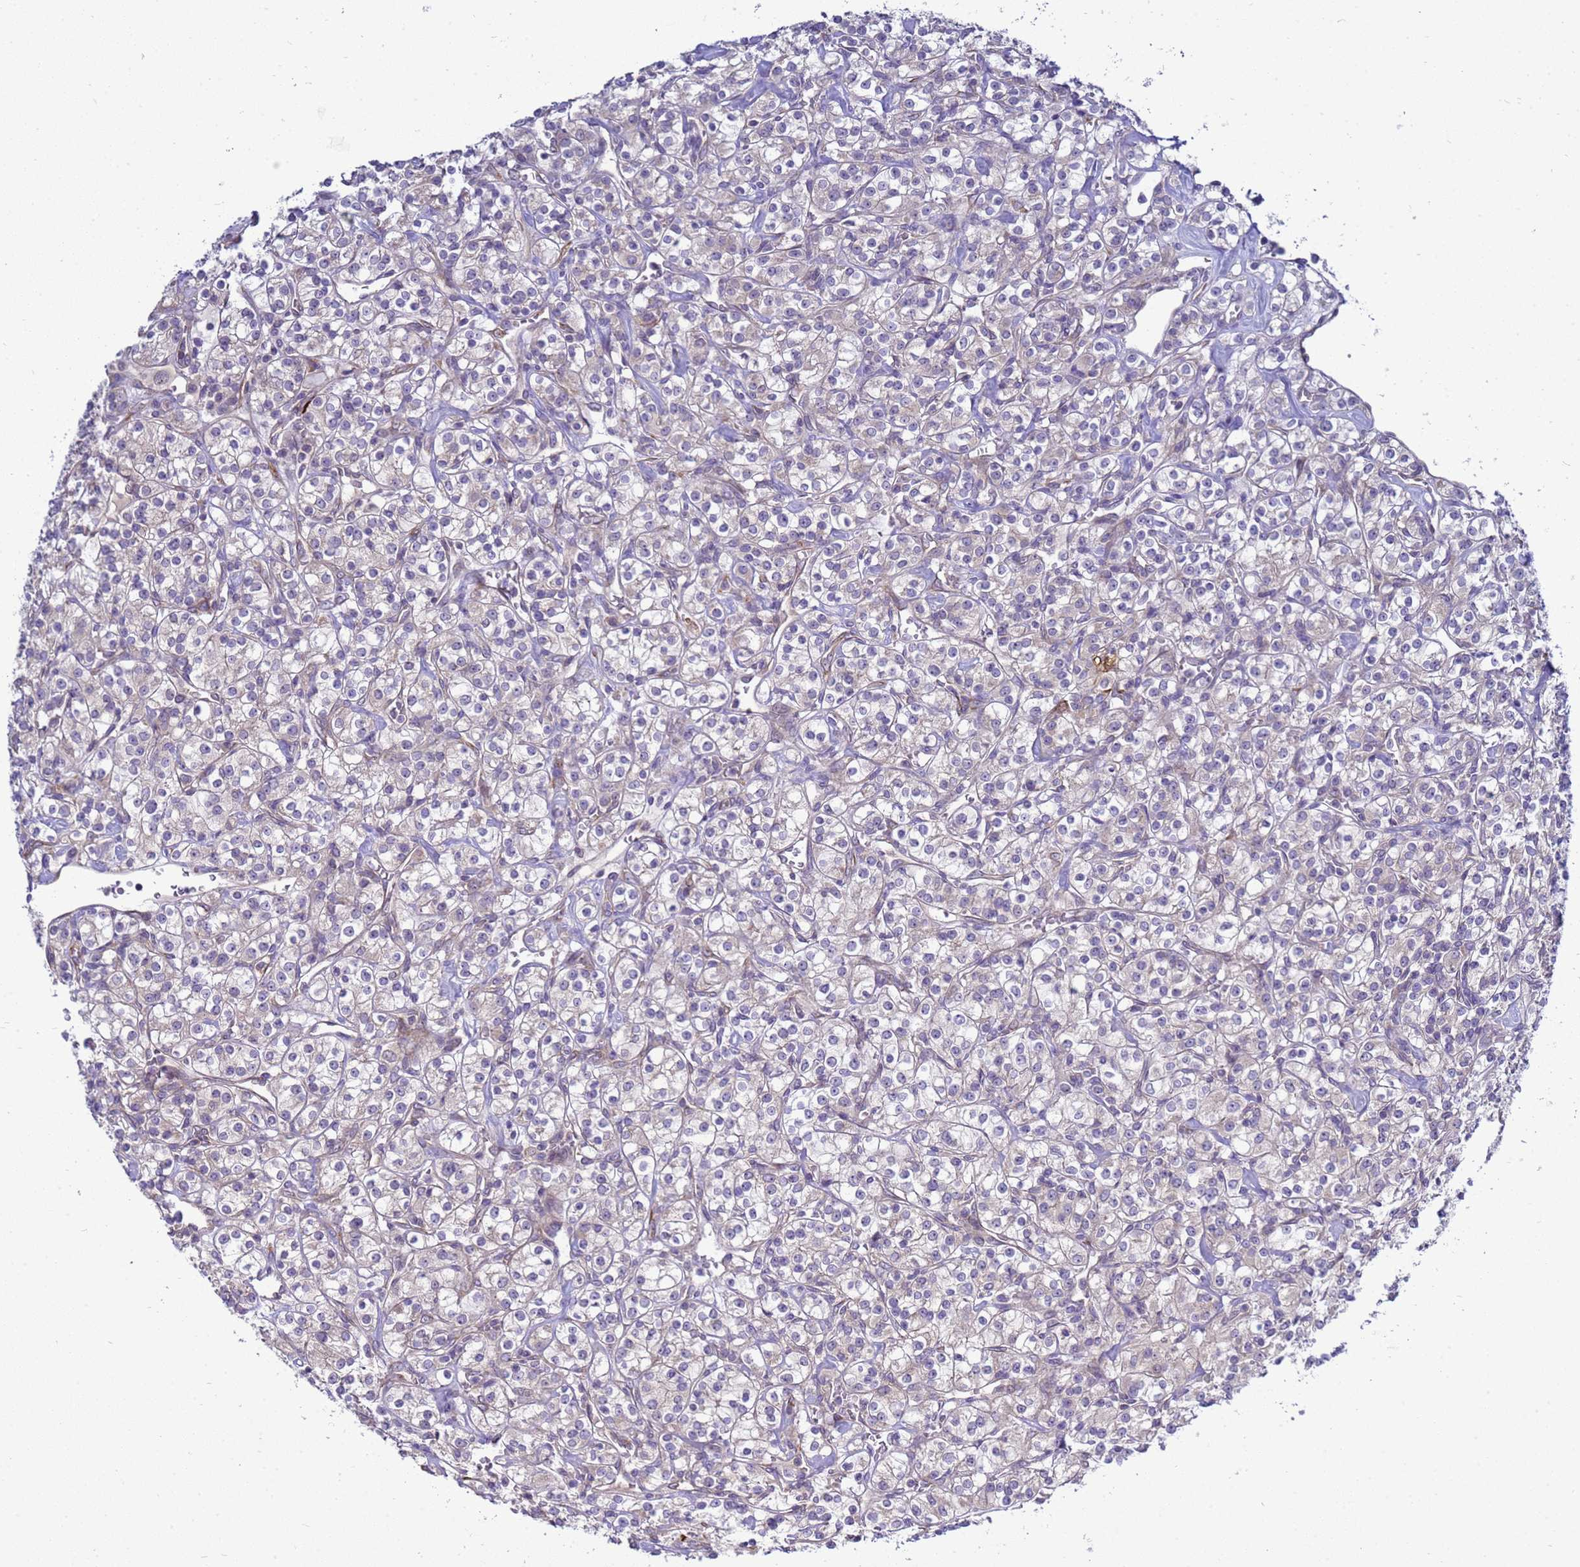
{"staining": {"intensity": "negative", "quantity": "none", "location": "none"}, "tissue": "renal cancer", "cell_type": "Tumor cells", "image_type": "cancer", "snomed": [{"axis": "morphology", "description": "Adenocarcinoma, NOS"}, {"axis": "topography", "description": "Kidney"}], "caption": "This micrograph is of renal cancer stained with immunohistochemistry (IHC) to label a protein in brown with the nuclei are counter-stained blue. There is no positivity in tumor cells.", "gene": "MON1B", "patient": {"sex": "male", "age": 77}}